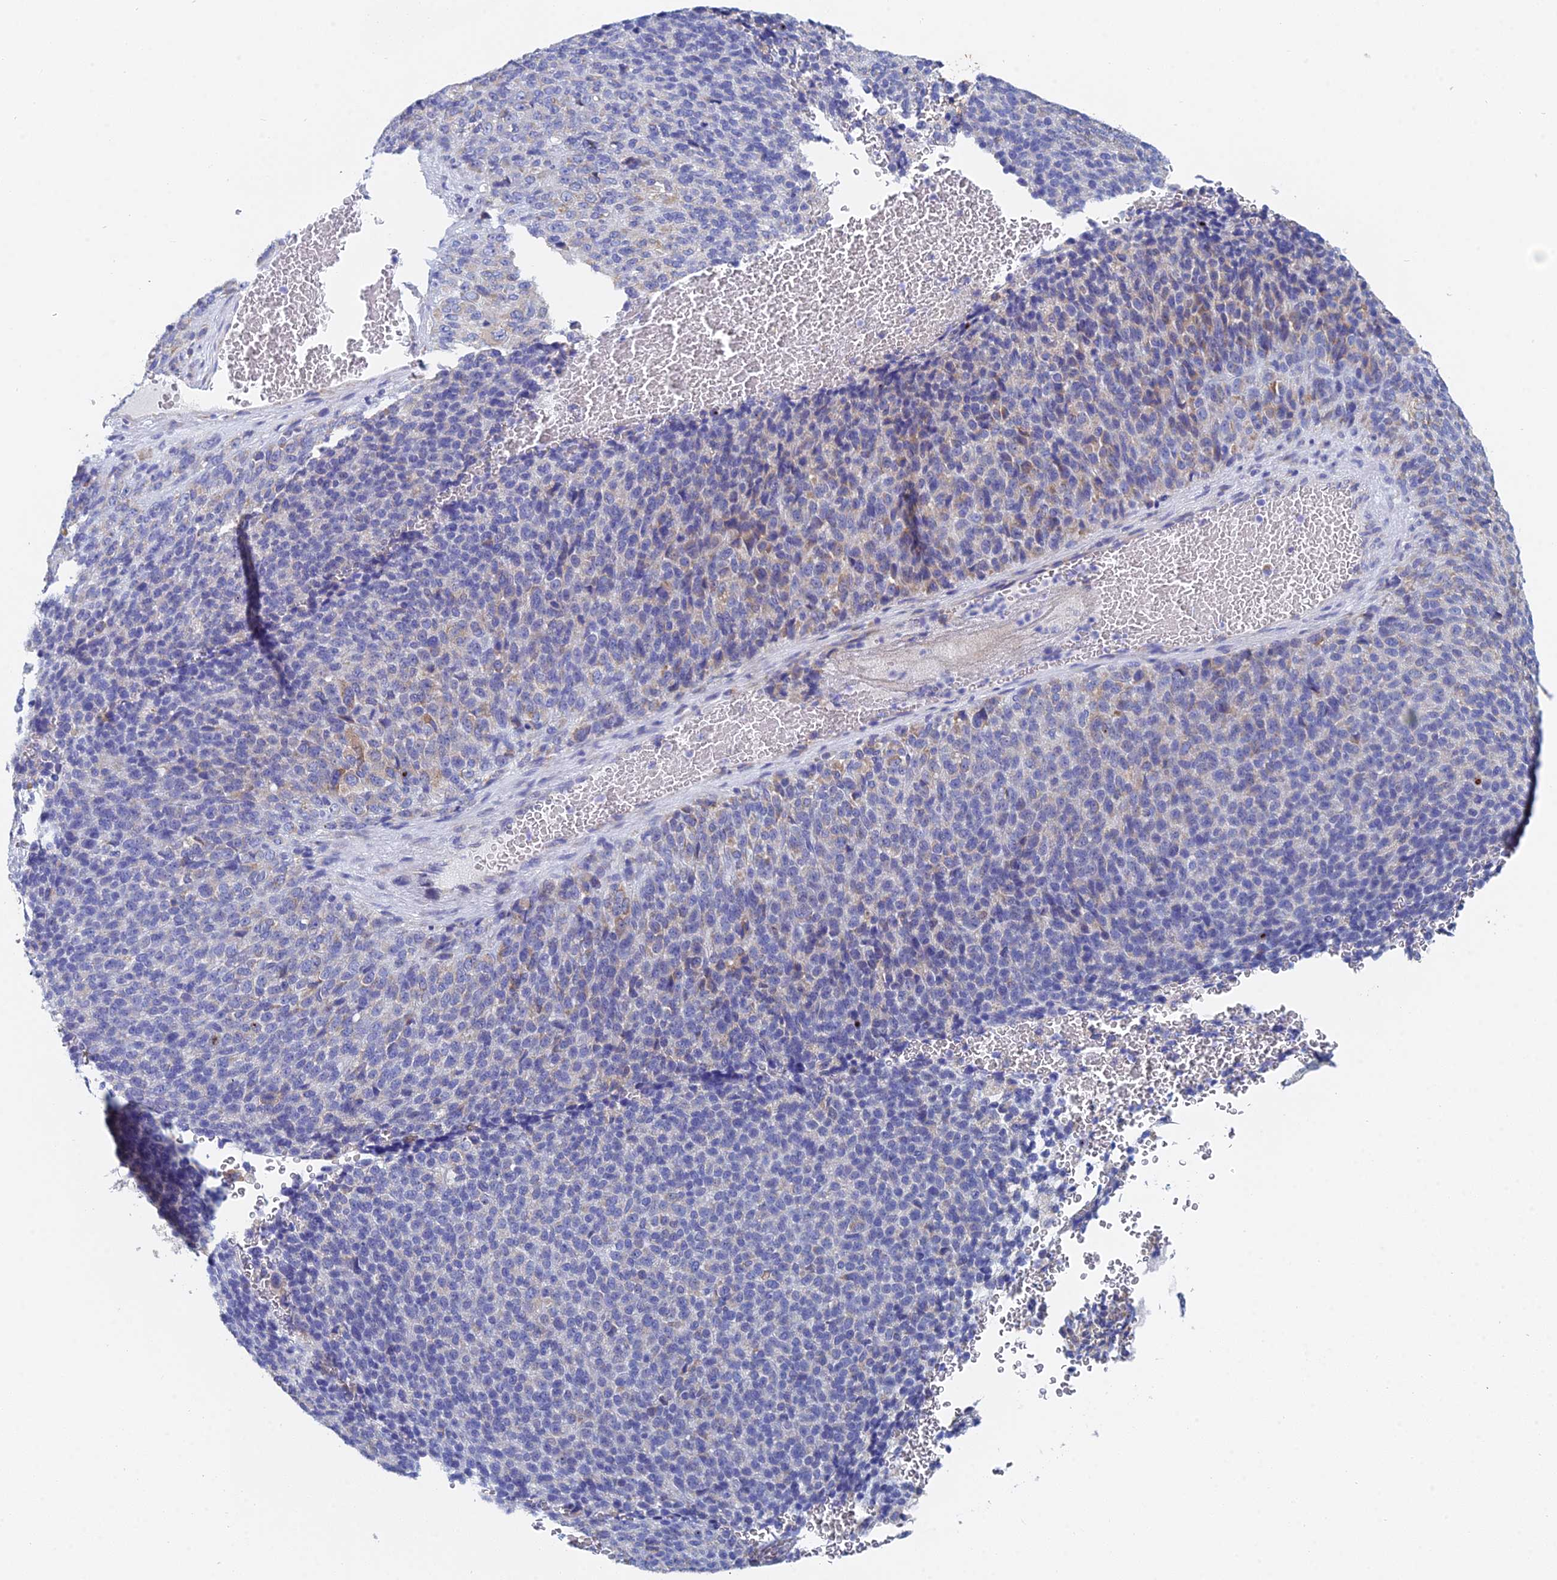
{"staining": {"intensity": "weak", "quantity": "25%-75%", "location": "cytoplasmic/membranous"}, "tissue": "melanoma", "cell_type": "Tumor cells", "image_type": "cancer", "snomed": [{"axis": "morphology", "description": "Malignant melanoma, Metastatic site"}, {"axis": "topography", "description": "Brain"}], "caption": "The micrograph shows immunohistochemical staining of malignant melanoma (metastatic site). There is weak cytoplasmic/membranous positivity is identified in about 25%-75% of tumor cells.", "gene": "CRACR2B", "patient": {"sex": "female", "age": 56}}